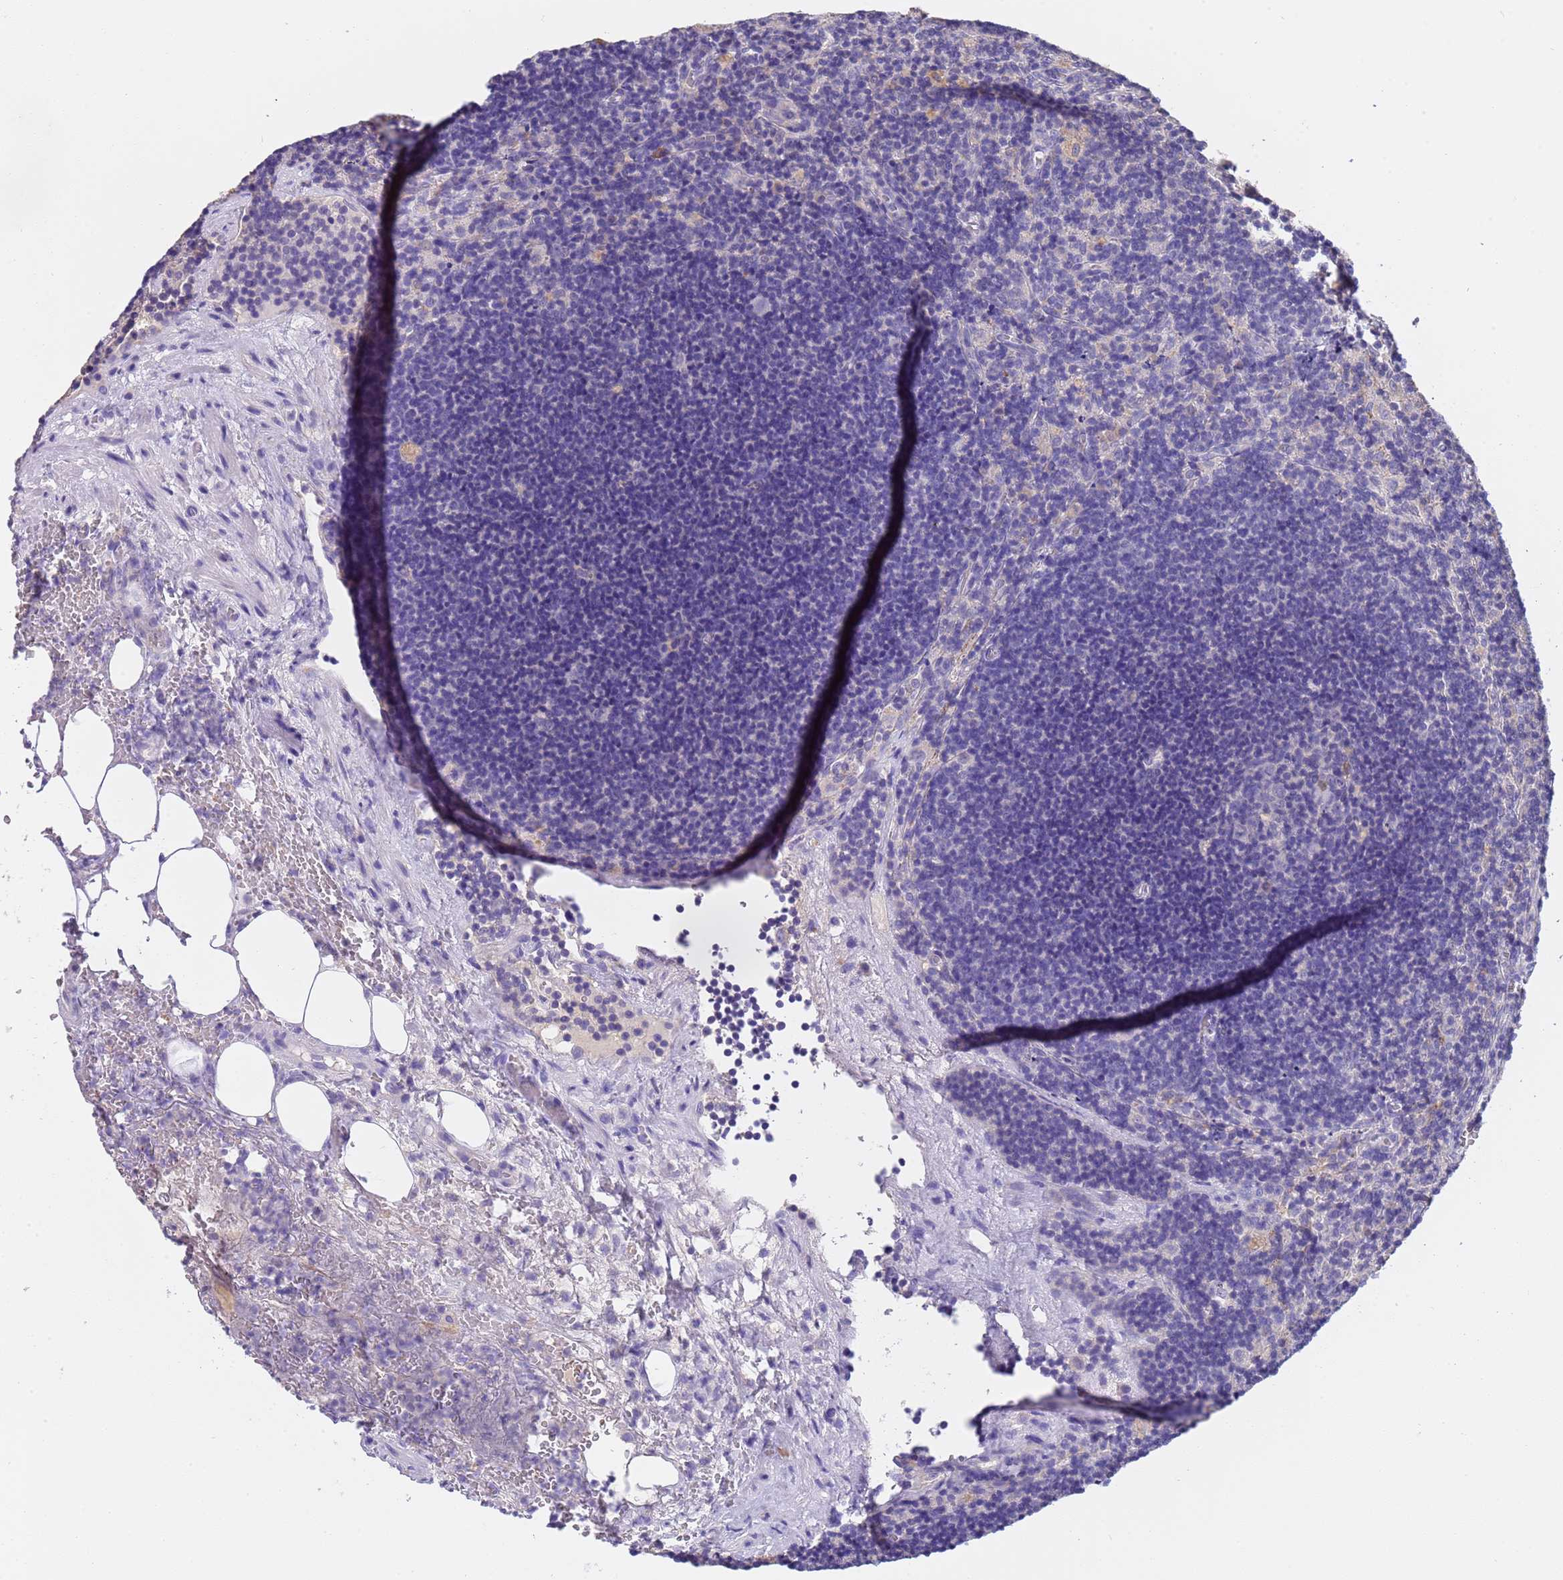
{"staining": {"intensity": "negative", "quantity": "none", "location": "none"}, "tissue": "lymph node", "cell_type": "Germinal center cells", "image_type": "normal", "snomed": [{"axis": "morphology", "description": "Normal tissue, NOS"}, {"axis": "topography", "description": "Lymph node"}], "caption": "This is a photomicrograph of immunohistochemistry staining of unremarkable lymph node, which shows no expression in germinal center cells.", "gene": "SLC24A3", "patient": {"sex": "male", "age": 69}}